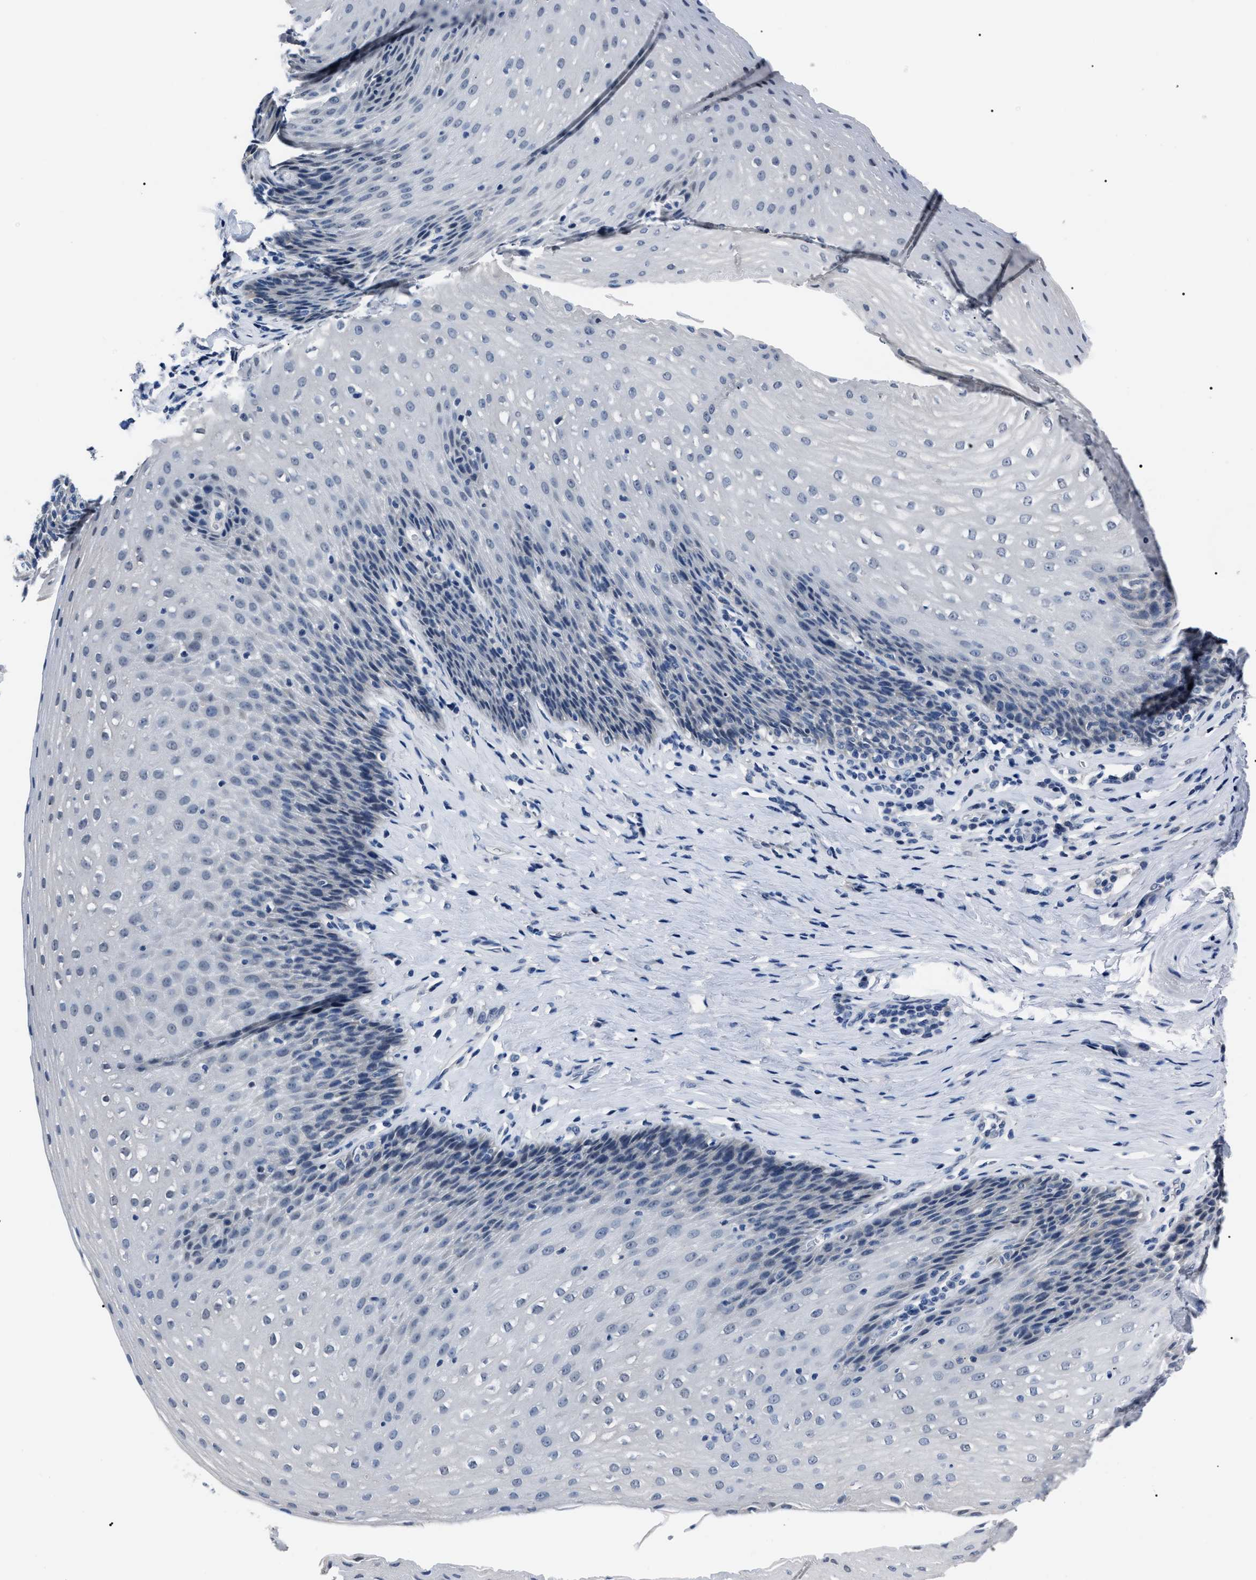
{"staining": {"intensity": "negative", "quantity": "none", "location": "none"}, "tissue": "esophagus", "cell_type": "Squamous epithelial cells", "image_type": "normal", "snomed": [{"axis": "morphology", "description": "Normal tissue, NOS"}, {"axis": "topography", "description": "Esophagus"}], "caption": "DAB (3,3'-diaminobenzidine) immunohistochemical staining of unremarkable esophagus shows no significant positivity in squamous epithelial cells.", "gene": "LRWD1", "patient": {"sex": "female", "age": 61}}